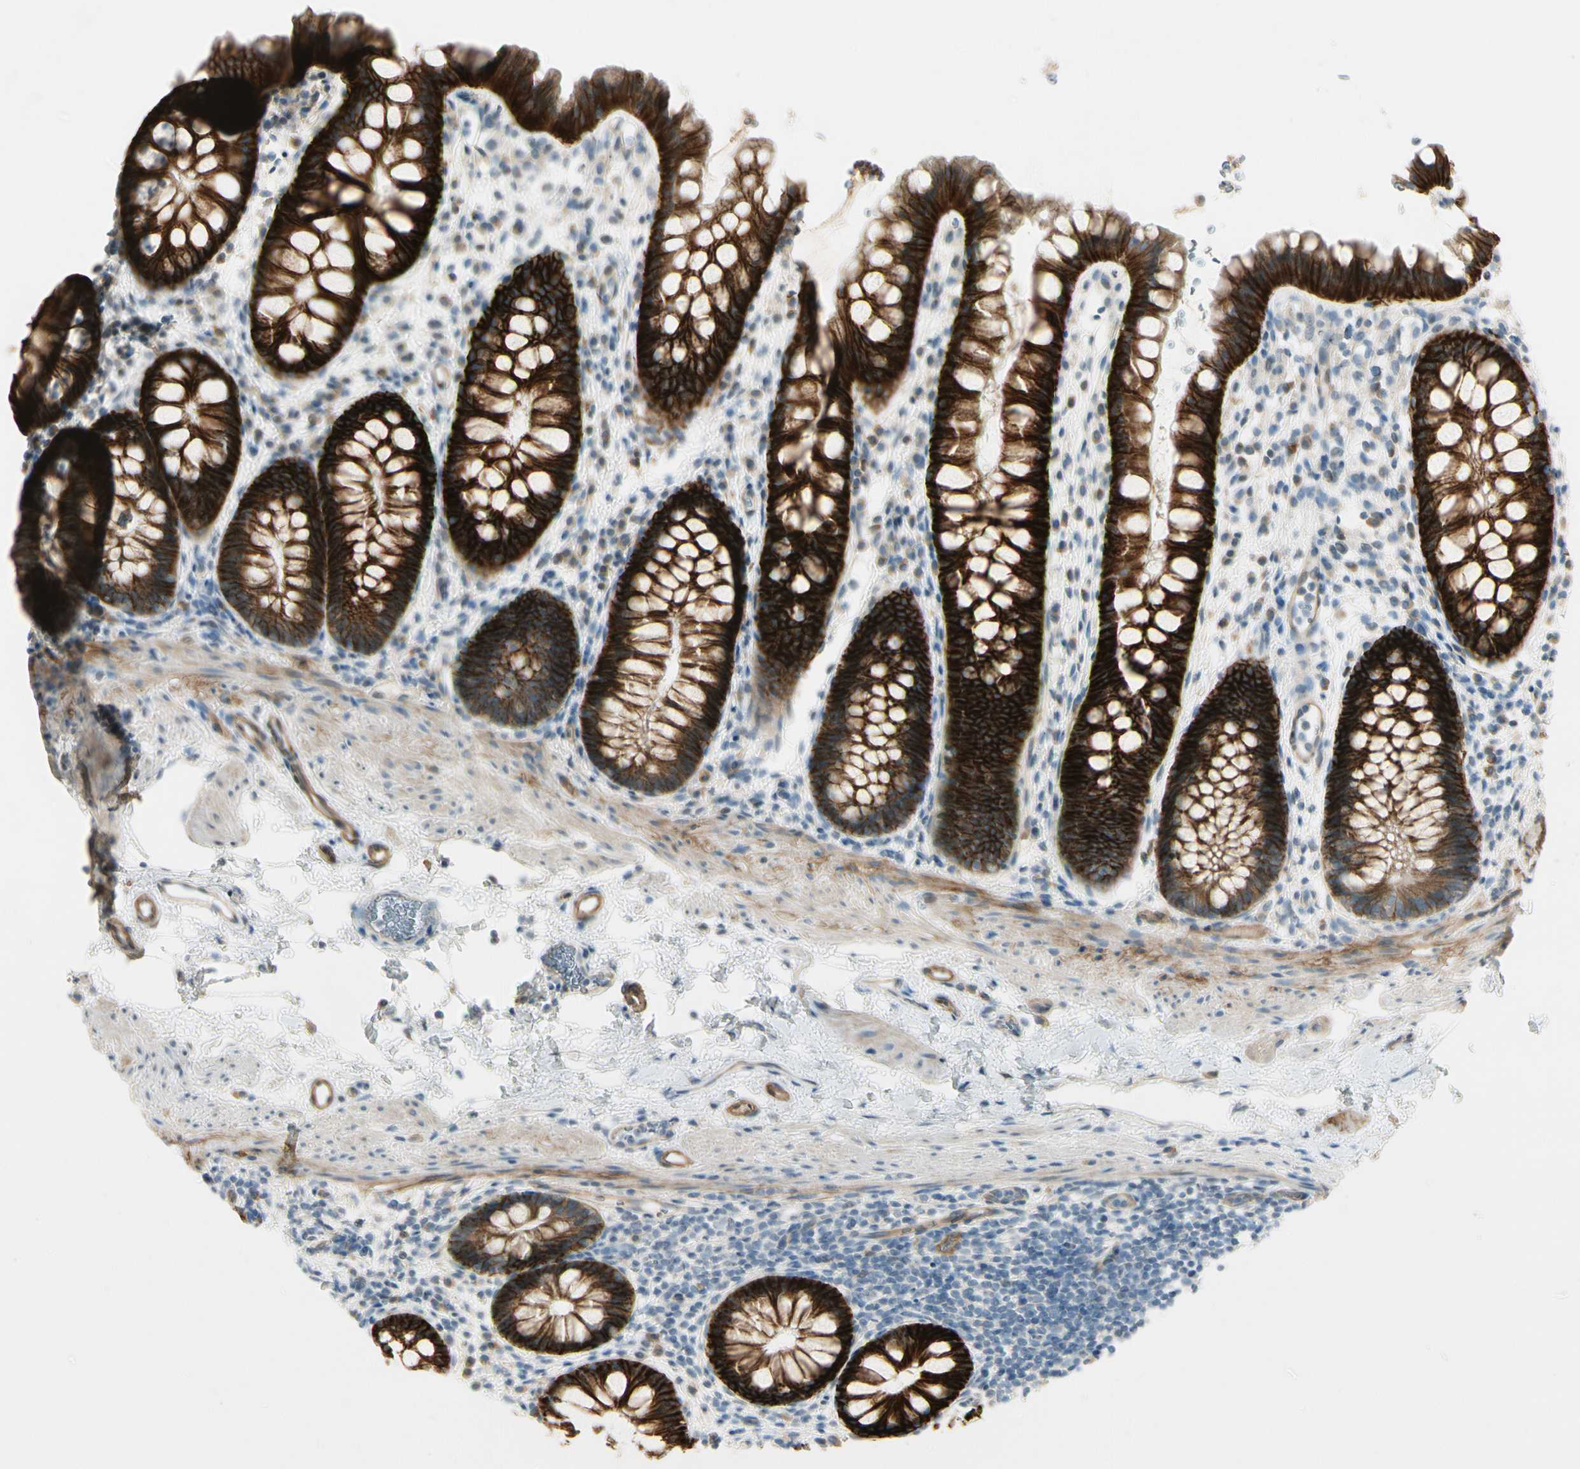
{"staining": {"intensity": "strong", "quantity": ">75%", "location": "cytoplasmic/membranous"}, "tissue": "rectum", "cell_type": "Glandular cells", "image_type": "normal", "snomed": [{"axis": "morphology", "description": "Normal tissue, NOS"}, {"axis": "topography", "description": "Rectum"}], "caption": "DAB immunohistochemical staining of unremarkable human rectum shows strong cytoplasmic/membranous protein expression in approximately >75% of glandular cells.", "gene": "ITGA3", "patient": {"sex": "female", "age": 24}}